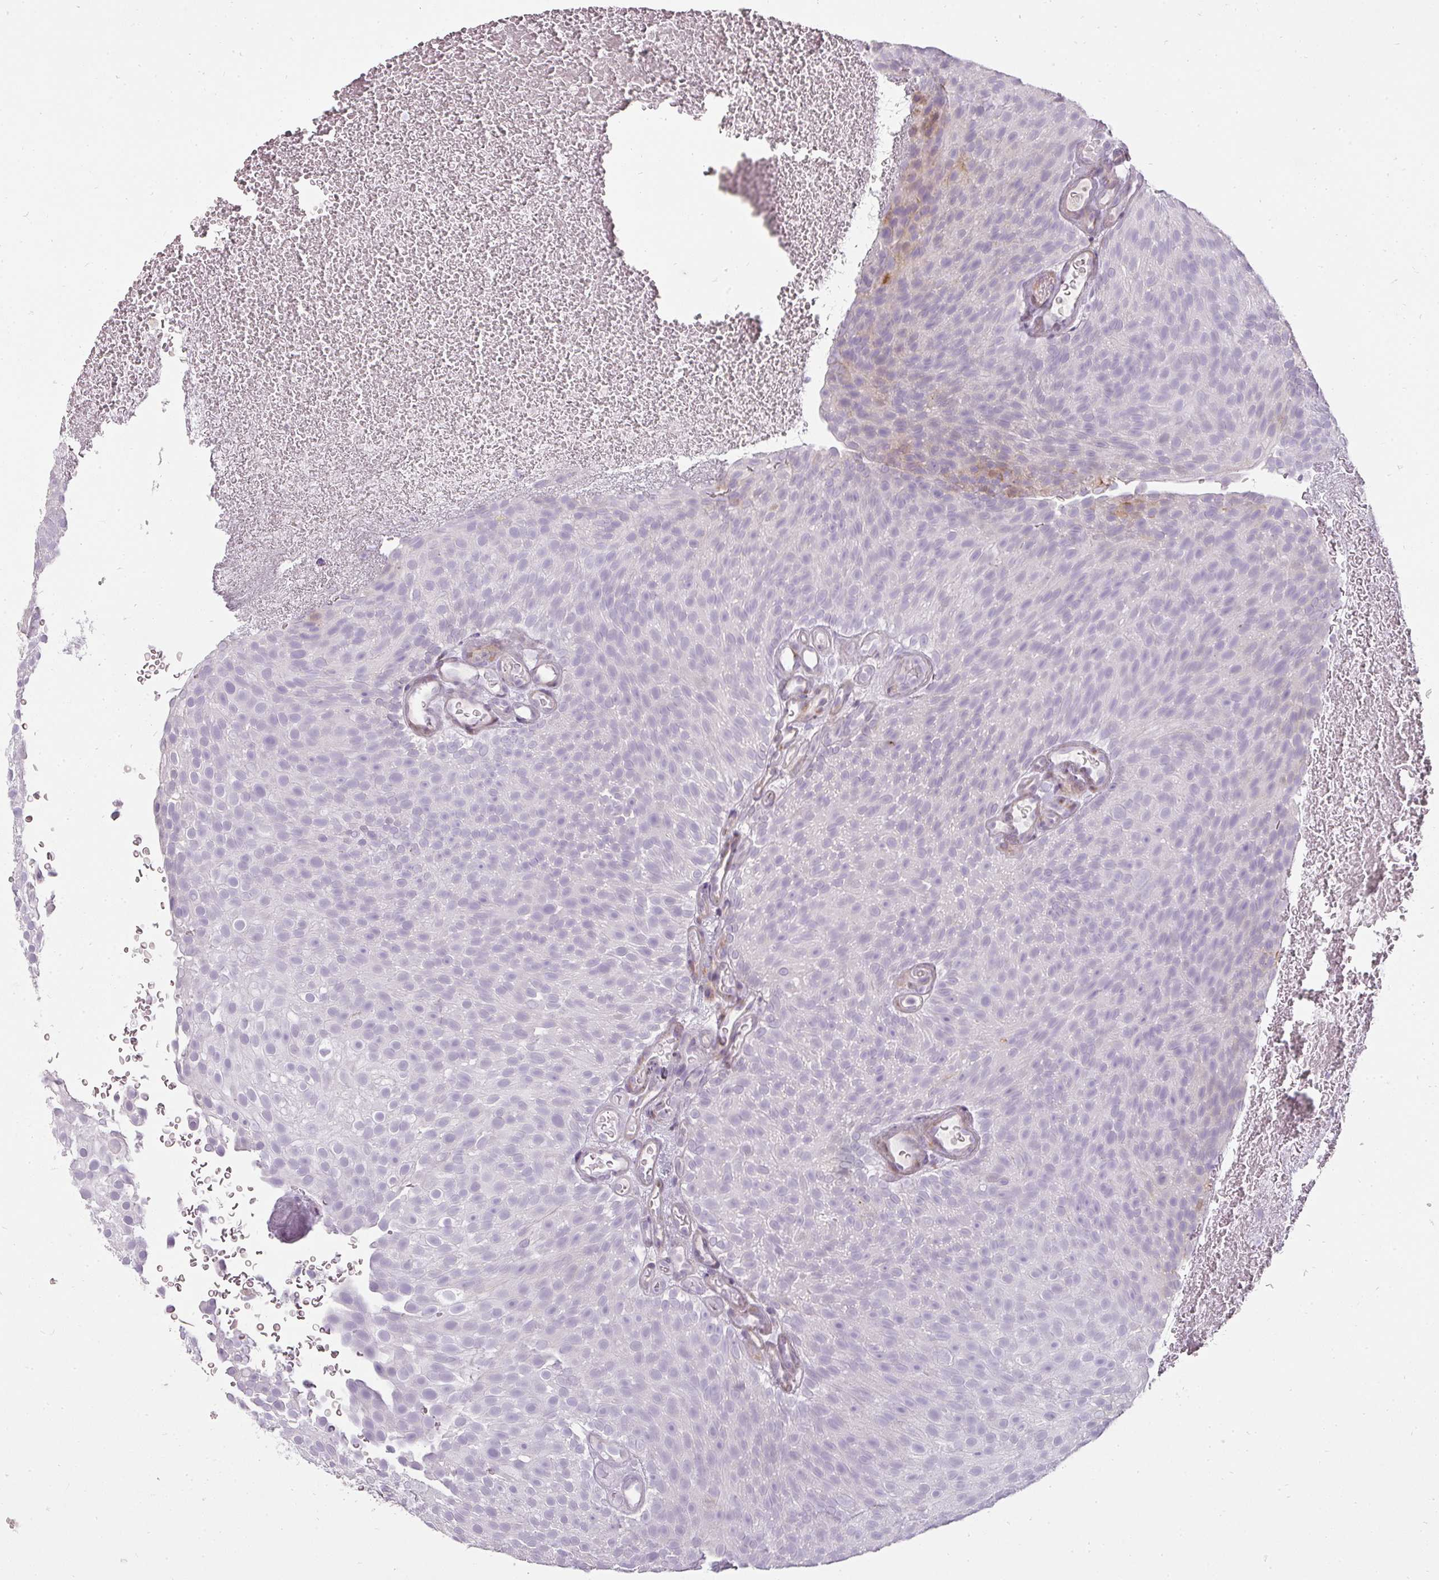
{"staining": {"intensity": "weak", "quantity": "<25%", "location": "cytoplasmic/membranous"}, "tissue": "urothelial cancer", "cell_type": "Tumor cells", "image_type": "cancer", "snomed": [{"axis": "morphology", "description": "Urothelial carcinoma, Low grade"}, {"axis": "topography", "description": "Urinary bladder"}], "caption": "Immunohistochemical staining of human urothelial cancer demonstrates no significant expression in tumor cells.", "gene": "BIK", "patient": {"sex": "male", "age": 78}}